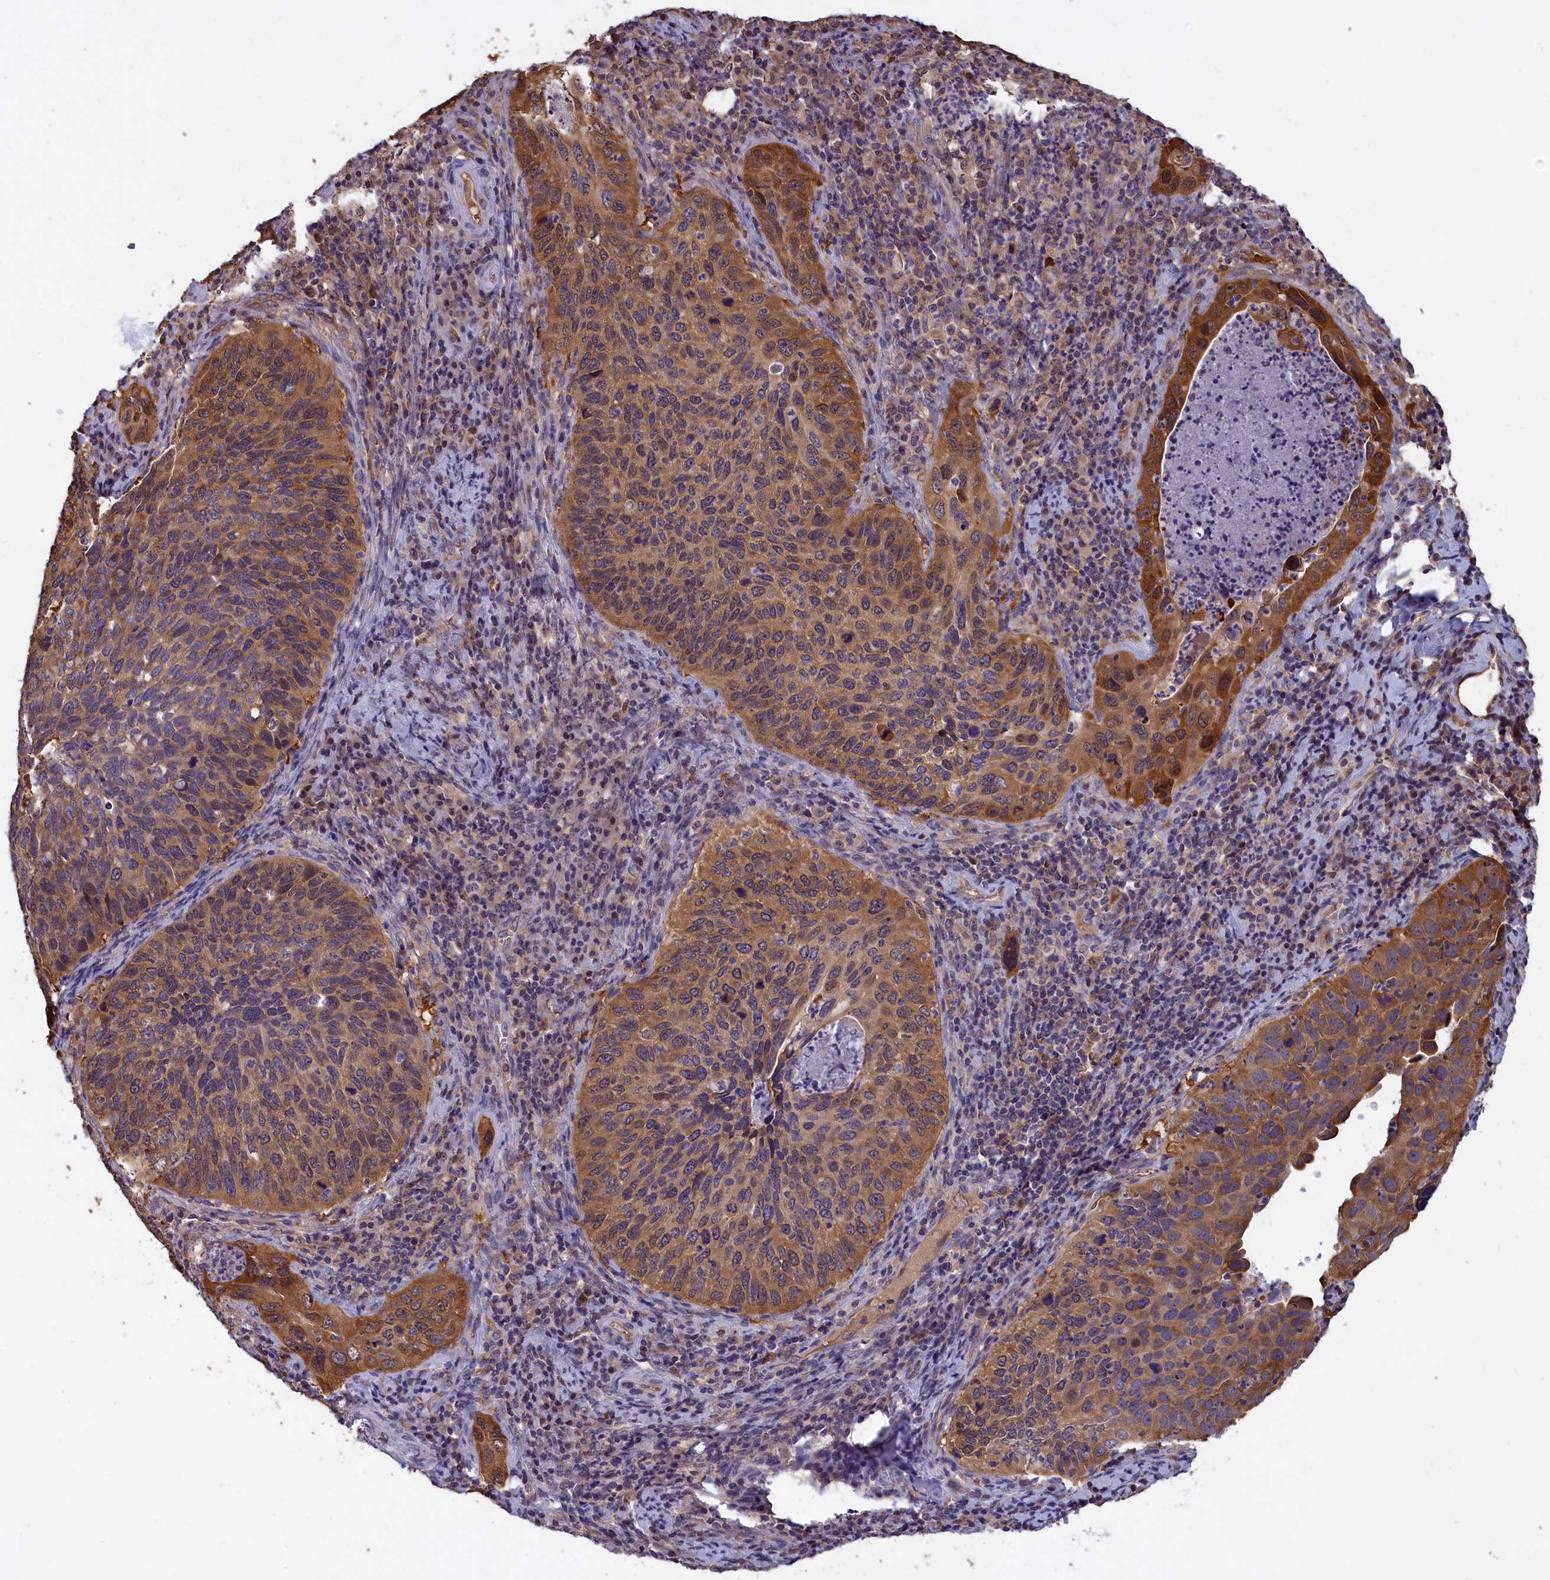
{"staining": {"intensity": "moderate", "quantity": "25%-75%", "location": "cytoplasmic/membranous"}, "tissue": "cervical cancer", "cell_type": "Tumor cells", "image_type": "cancer", "snomed": [{"axis": "morphology", "description": "Squamous cell carcinoma, NOS"}, {"axis": "topography", "description": "Cervix"}], "caption": "Immunohistochemistry staining of cervical cancer, which shows medium levels of moderate cytoplasmic/membranous positivity in about 25%-75% of tumor cells indicating moderate cytoplasmic/membranous protein positivity. The staining was performed using DAB (brown) for protein detection and nuclei were counterstained in hematoxylin (blue).", "gene": "ABCC8", "patient": {"sex": "female", "age": 38}}